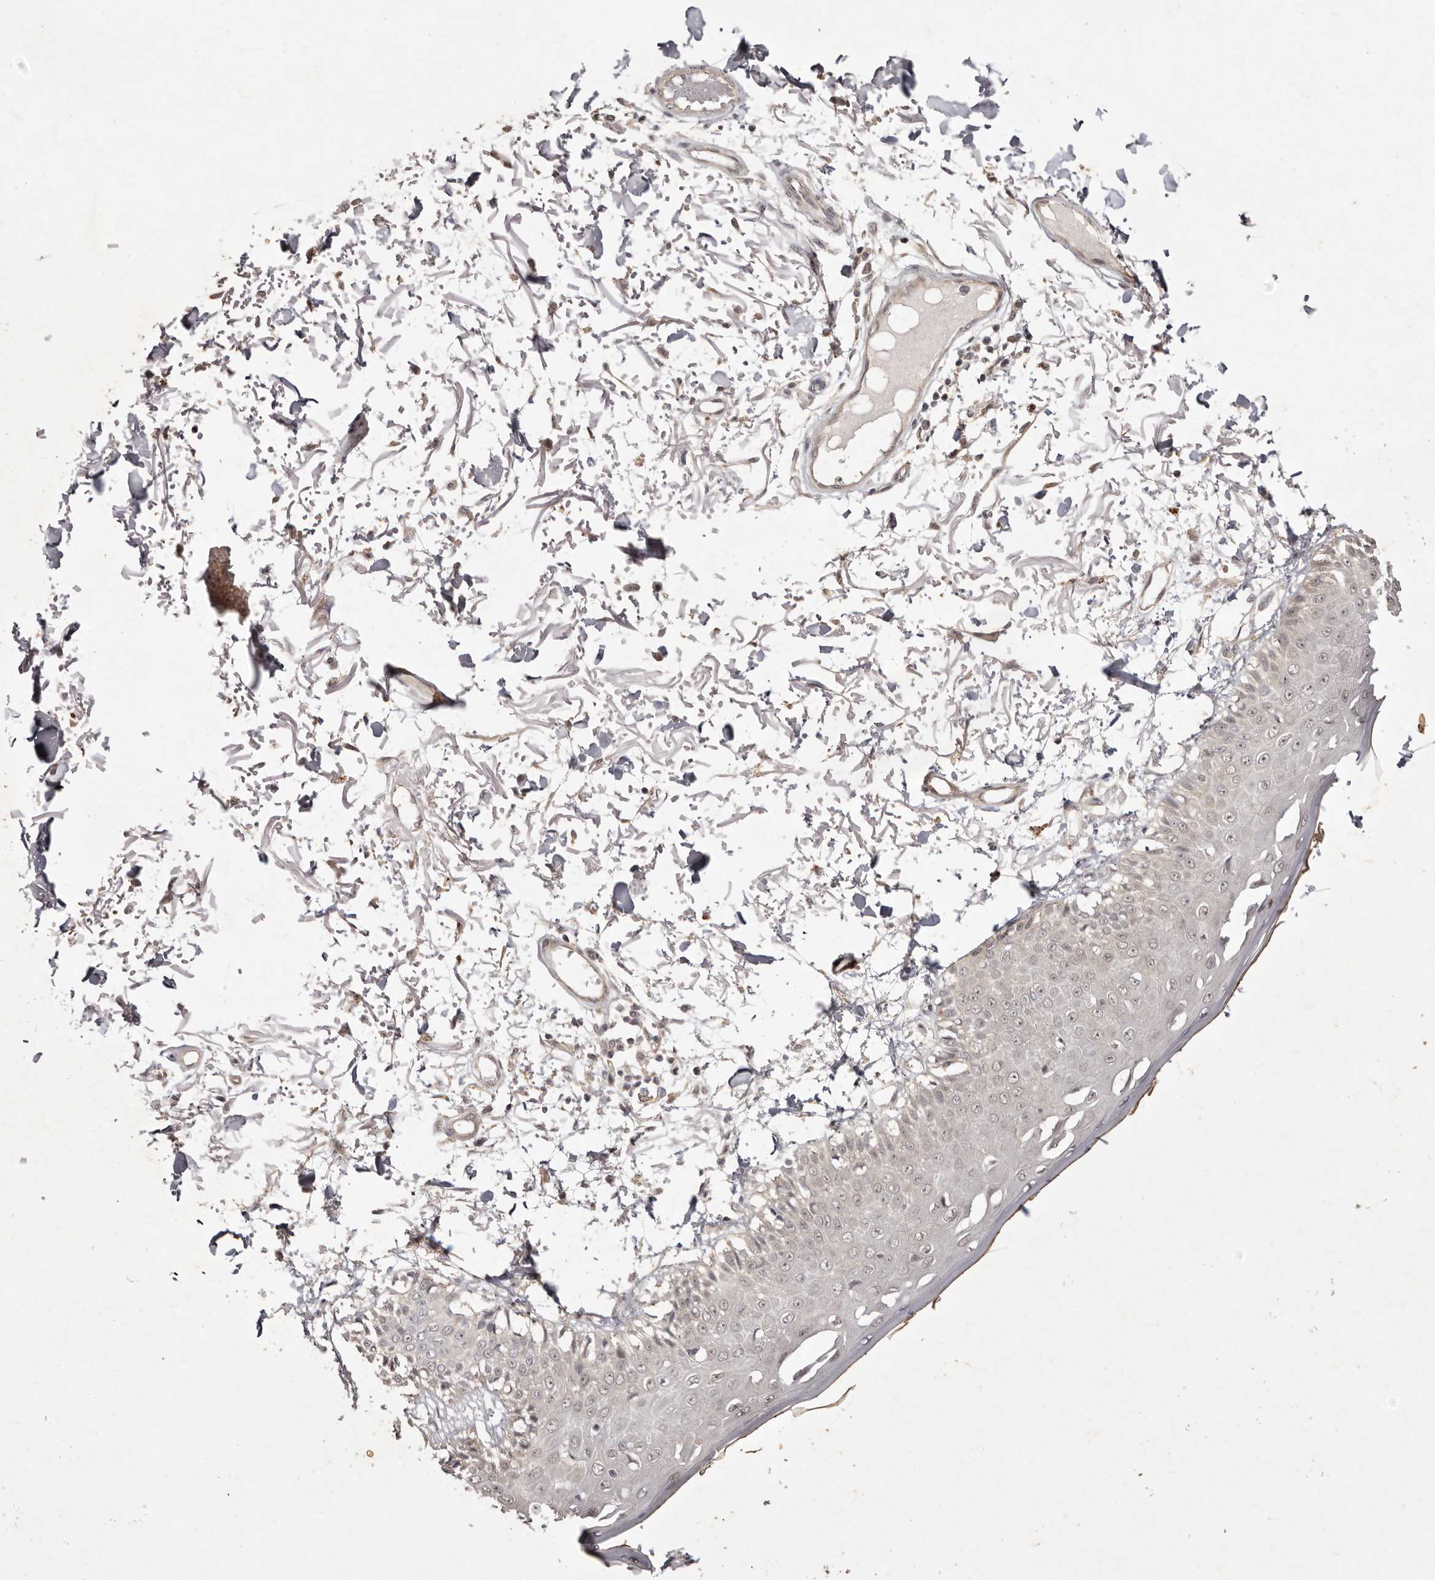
{"staining": {"intensity": "weak", "quantity": ">75%", "location": "cytoplasmic/membranous"}, "tissue": "skin", "cell_type": "Fibroblasts", "image_type": "normal", "snomed": [{"axis": "morphology", "description": "Normal tissue, NOS"}, {"axis": "morphology", "description": "Squamous cell carcinoma, NOS"}, {"axis": "topography", "description": "Skin"}, {"axis": "topography", "description": "Peripheral nerve tissue"}], "caption": "The image exhibits staining of unremarkable skin, revealing weak cytoplasmic/membranous protein staining (brown color) within fibroblasts.", "gene": "BUD31", "patient": {"sex": "male", "age": 83}}